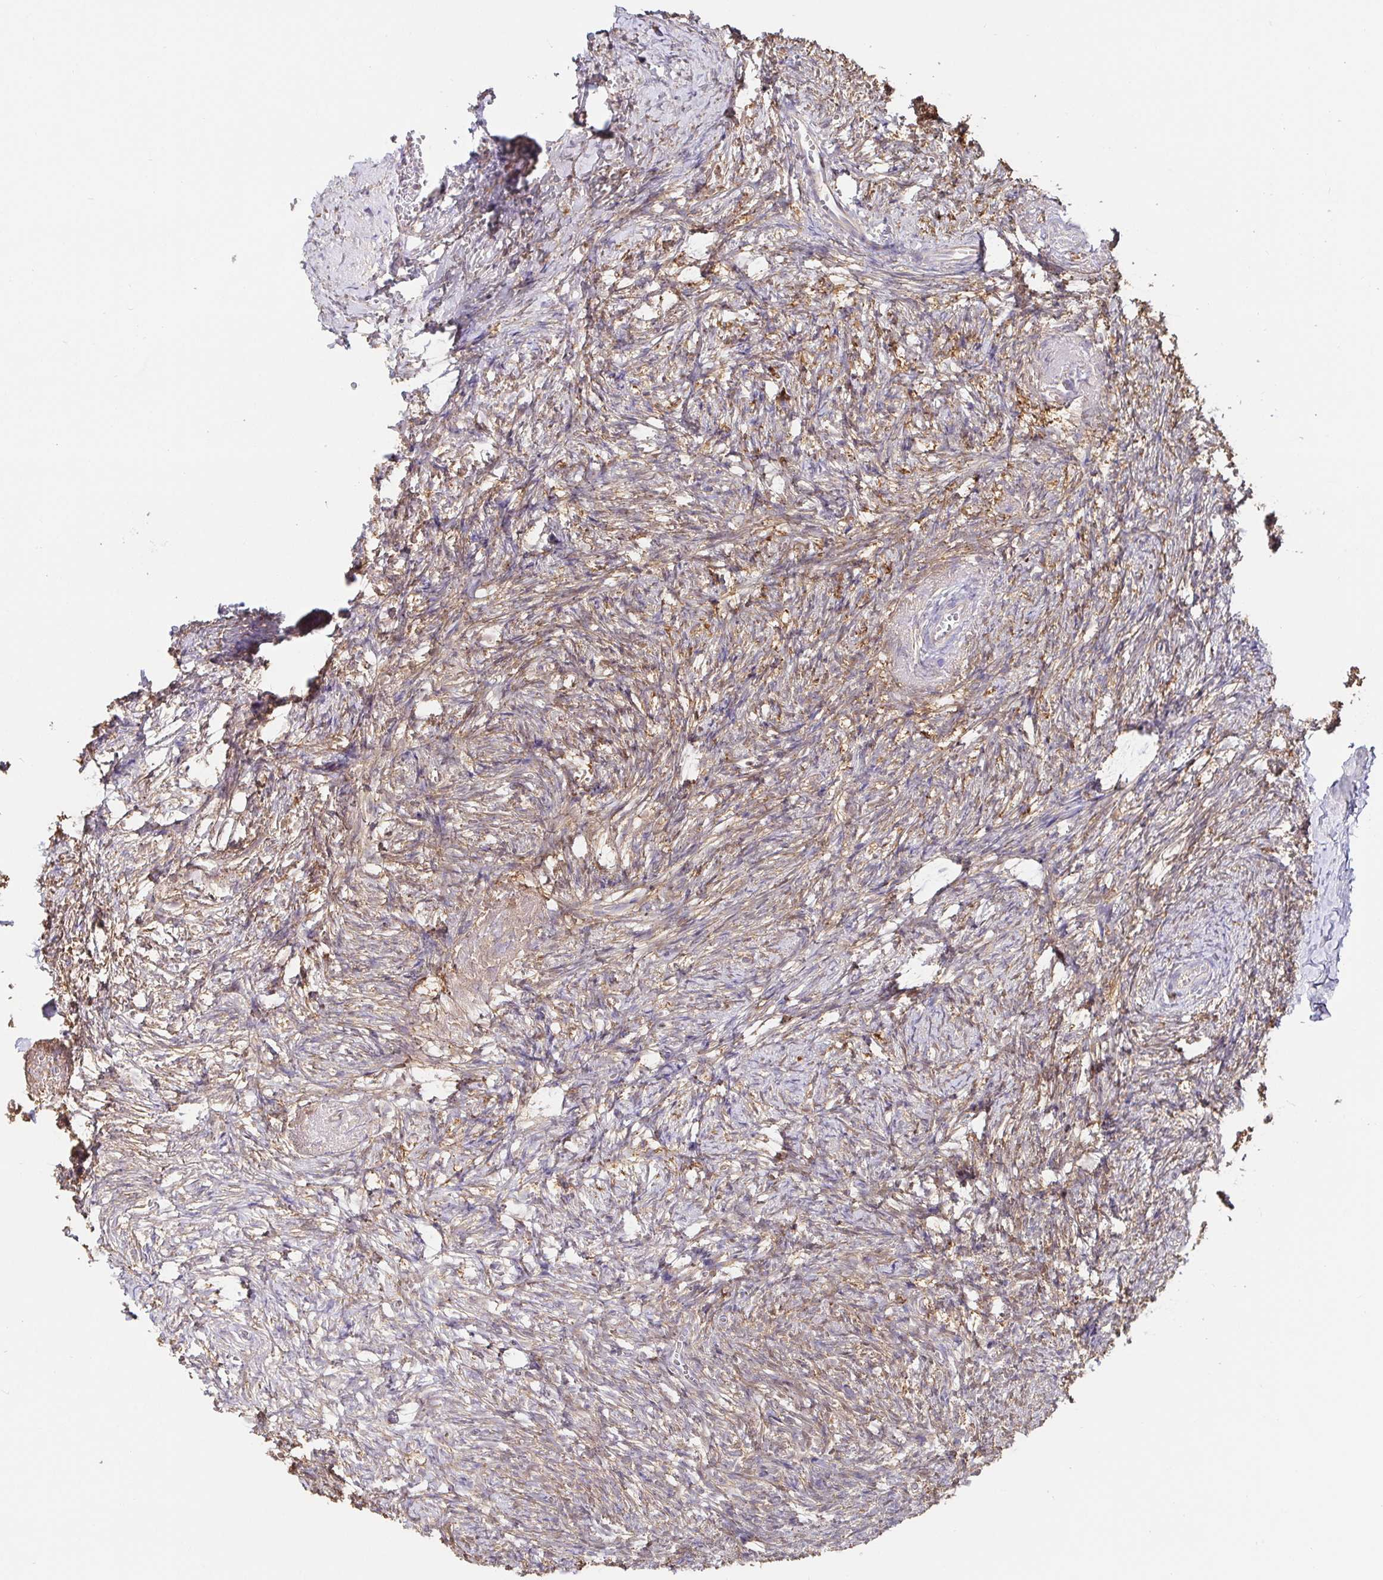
{"staining": {"intensity": "weak", "quantity": ">75%", "location": "cytoplasmic/membranous"}, "tissue": "ovary", "cell_type": "Ovarian stroma cells", "image_type": "normal", "snomed": [{"axis": "morphology", "description": "Normal tissue, NOS"}, {"axis": "topography", "description": "Ovary"}], "caption": "Approximately >75% of ovarian stroma cells in benign human ovary display weak cytoplasmic/membranous protein expression as visualized by brown immunohistochemical staining.", "gene": "PDPK1", "patient": {"sex": "female", "age": 41}}